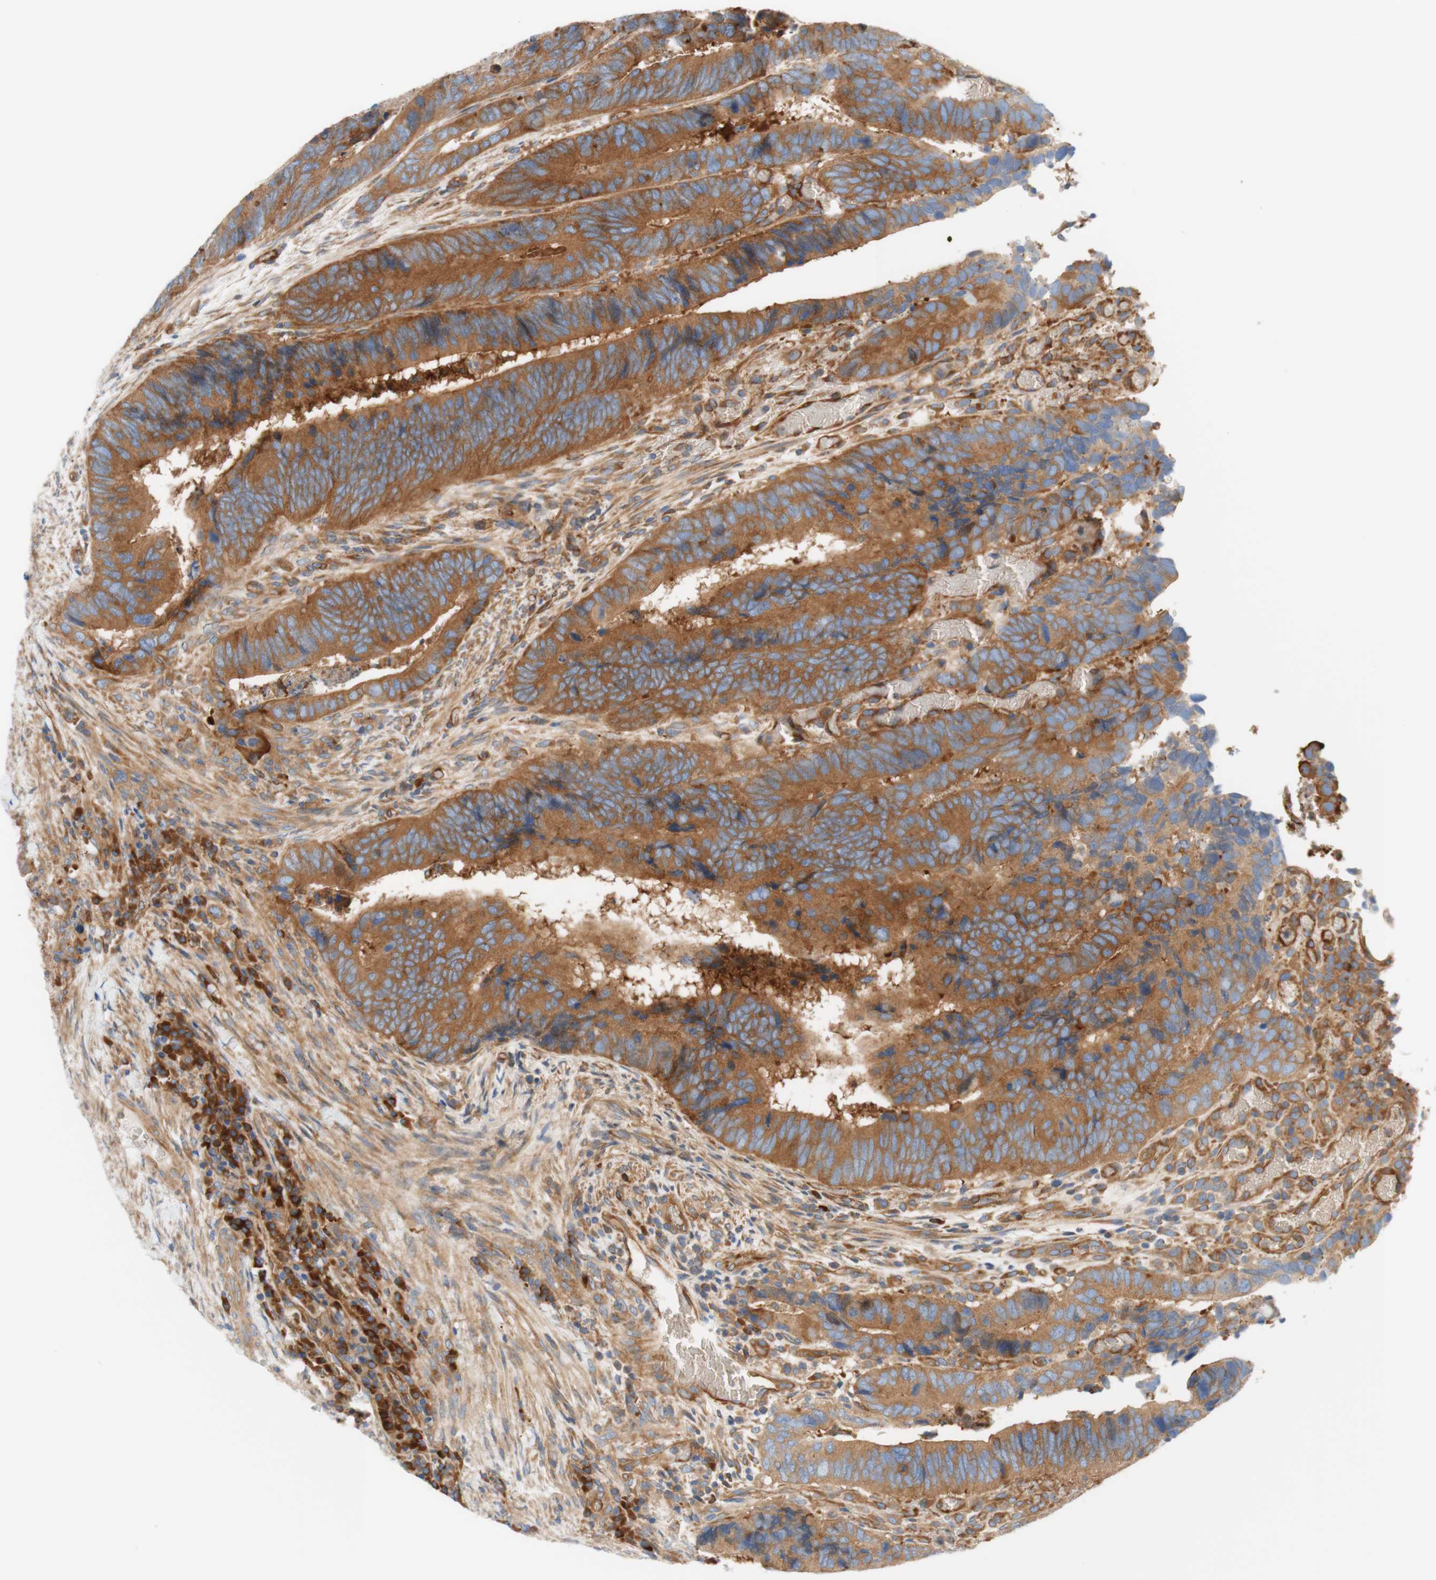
{"staining": {"intensity": "moderate", "quantity": ">75%", "location": "cytoplasmic/membranous"}, "tissue": "colorectal cancer", "cell_type": "Tumor cells", "image_type": "cancer", "snomed": [{"axis": "morphology", "description": "Adenocarcinoma, NOS"}, {"axis": "topography", "description": "Colon"}], "caption": "This photomicrograph displays immunohistochemistry (IHC) staining of adenocarcinoma (colorectal), with medium moderate cytoplasmic/membranous staining in approximately >75% of tumor cells.", "gene": "STOM", "patient": {"sex": "male", "age": 72}}